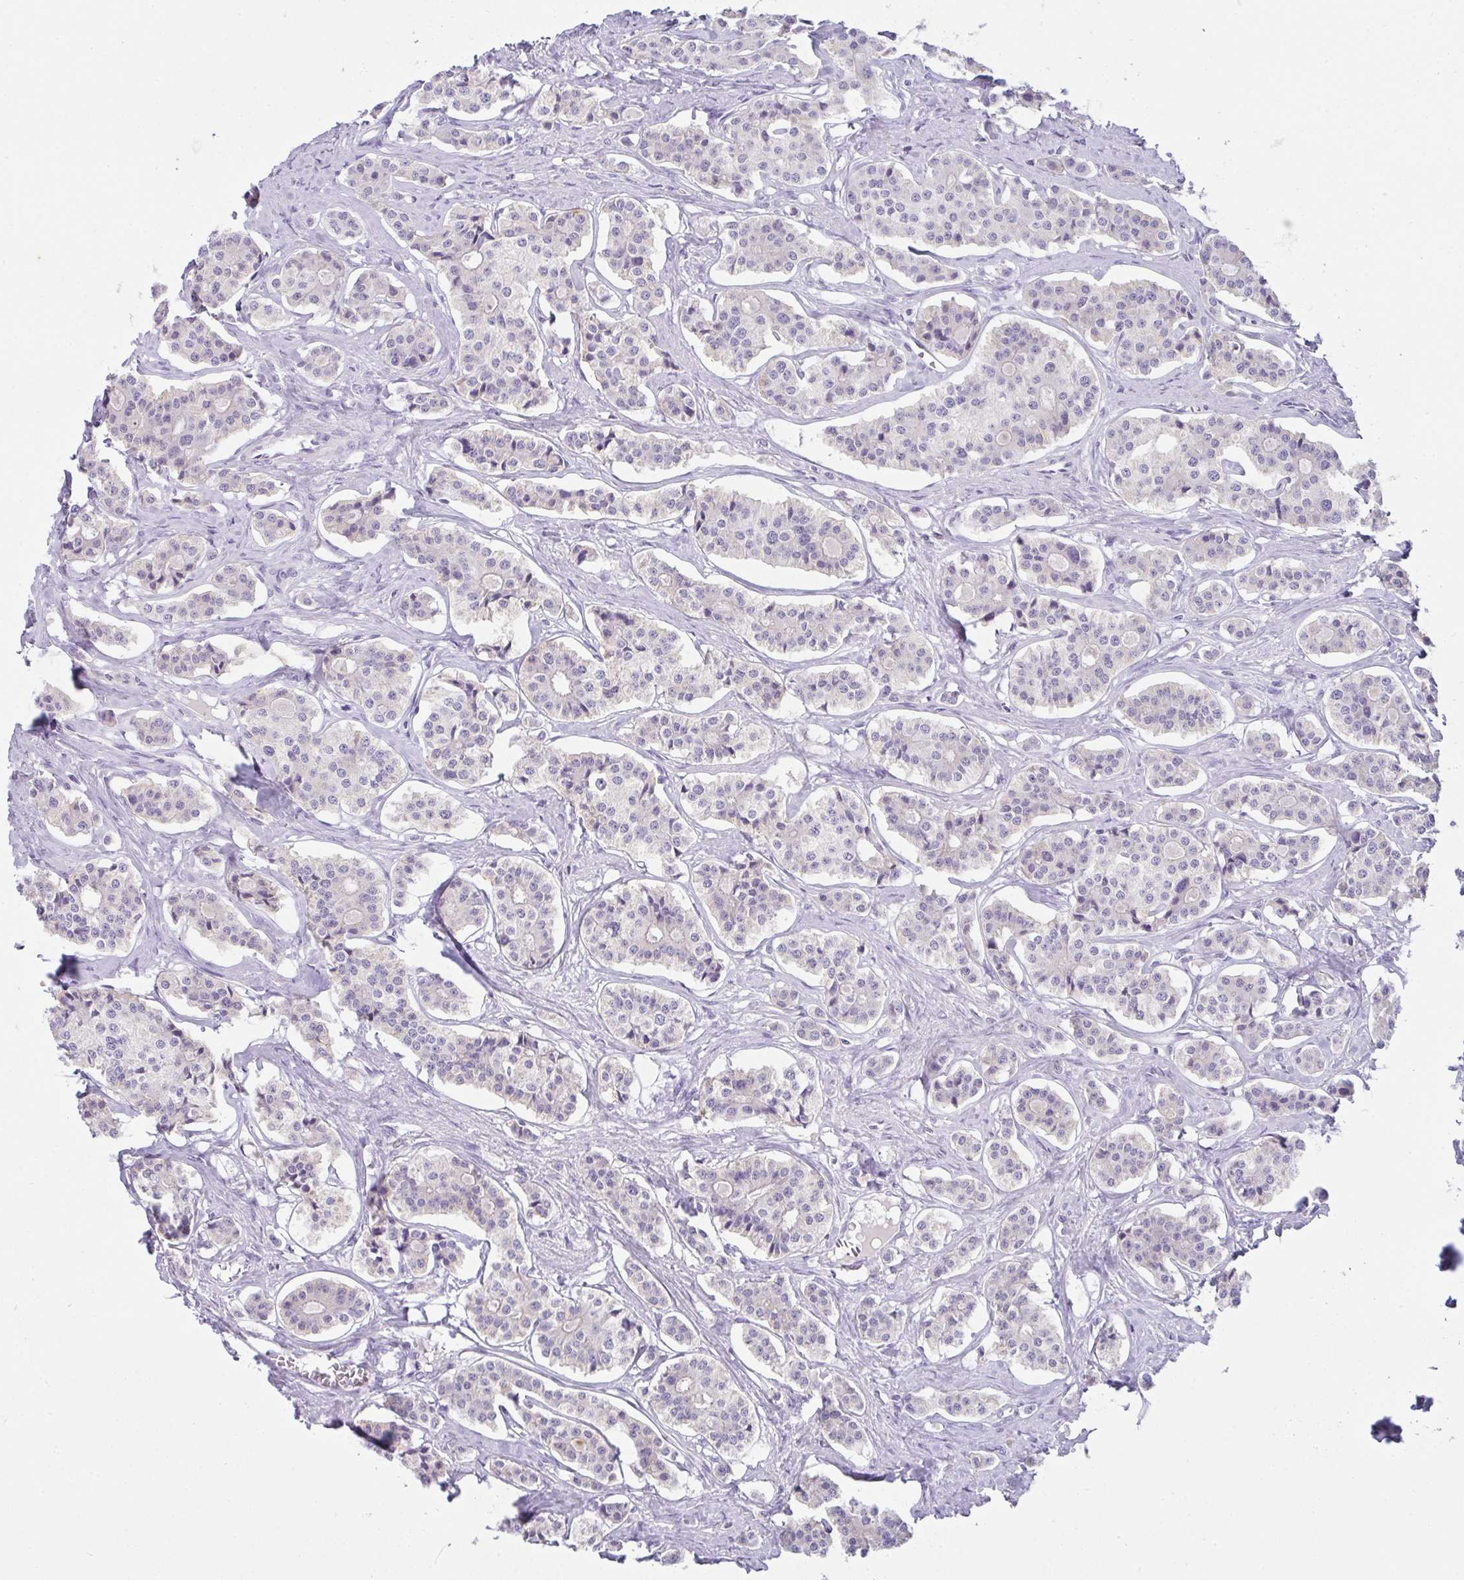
{"staining": {"intensity": "negative", "quantity": "none", "location": "none"}, "tissue": "carcinoid", "cell_type": "Tumor cells", "image_type": "cancer", "snomed": [{"axis": "morphology", "description": "Carcinoid, malignant, NOS"}, {"axis": "topography", "description": "Small intestine"}], "caption": "DAB immunohistochemical staining of malignant carcinoid exhibits no significant expression in tumor cells.", "gene": "COX7B", "patient": {"sex": "male", "age": 63}}